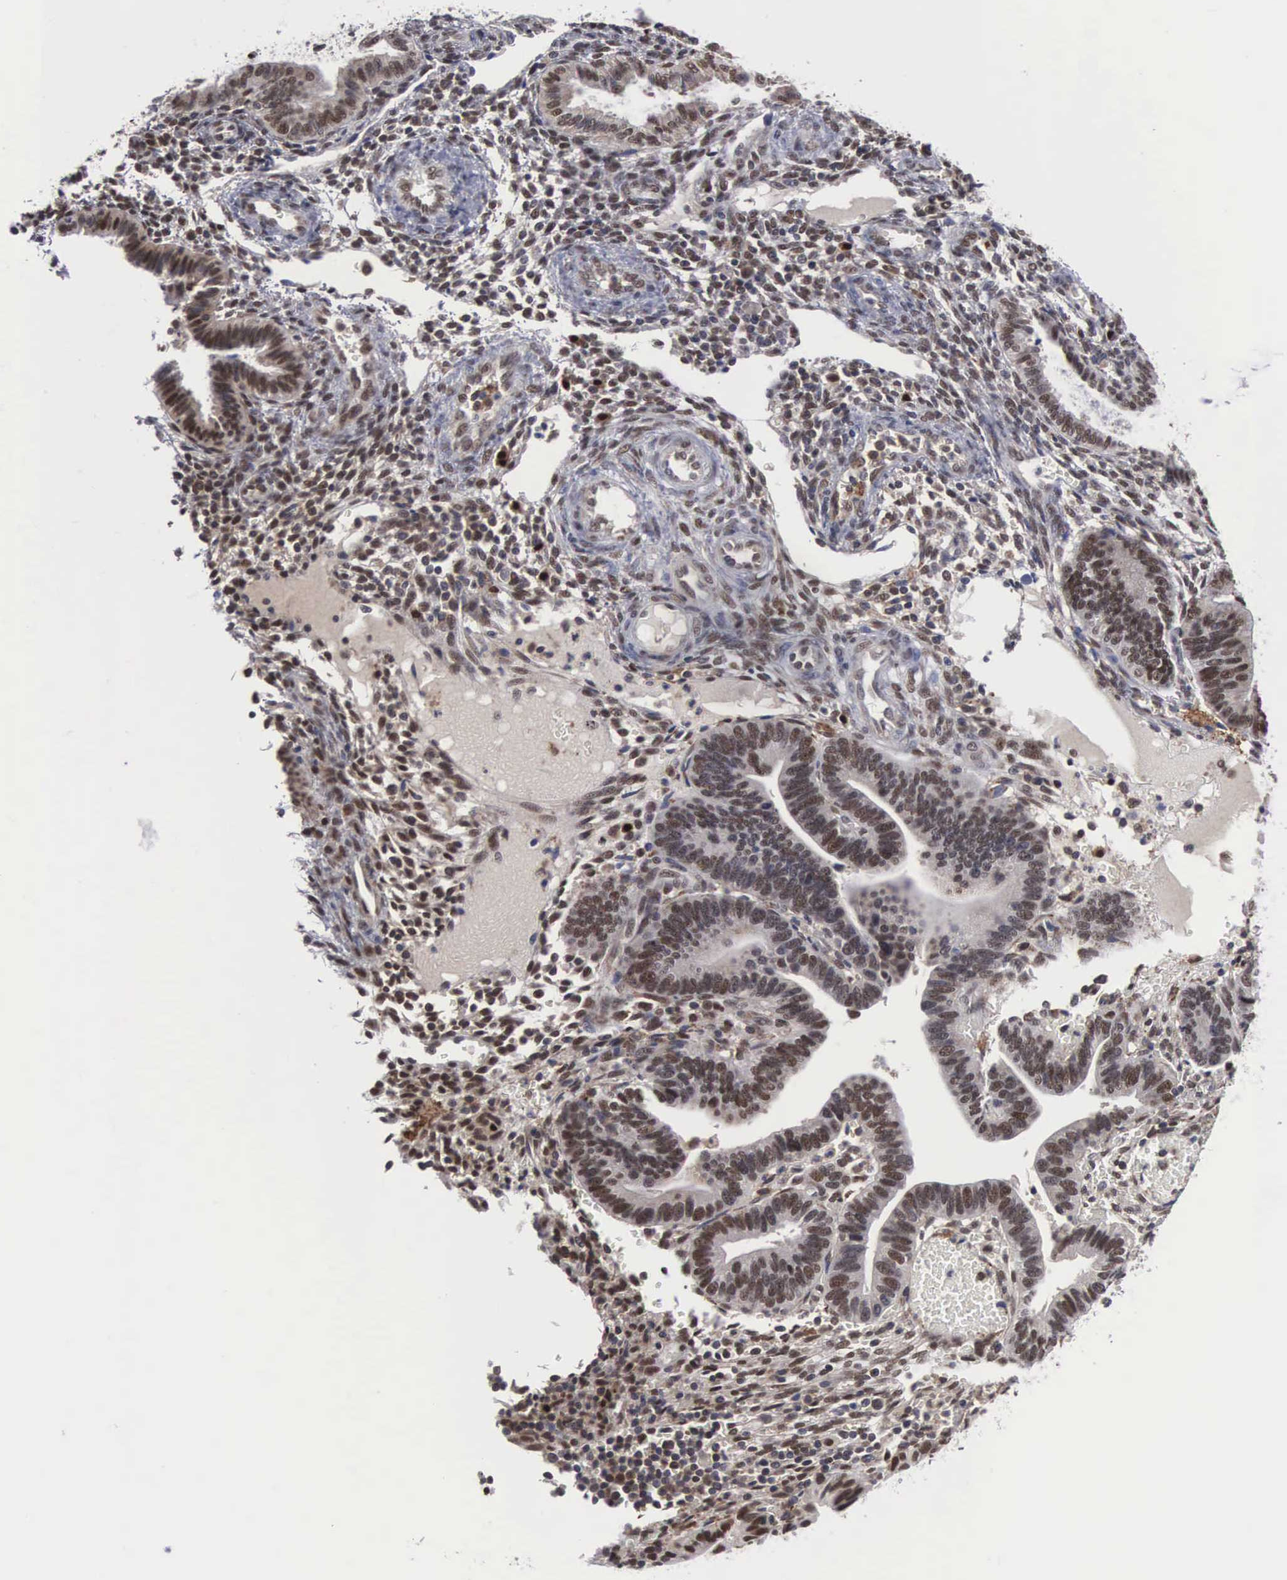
{"staining": {"intensity": "weak", "quantity": "25%-75%", "location": "nuclear"}, "tissue": "endometrium", "cell_type": "Cells in endometrial stroma", "image_type": "normal", "snomed": [{"axis": "morphology", "description": "Normal tissue, NOS"}, {"axis": "topography", "description": "Endometrium"}], "caption": "Endometrium stained with immunohistochemistry reveals weak nuclear expression in approximately 25%-75% of cells in endometrial stroma. The protein of interest is shown in brown color, while the nuclei are stained blue.", "gene": "TRMT5", "patient": {"sex": "female", "age": 36}}